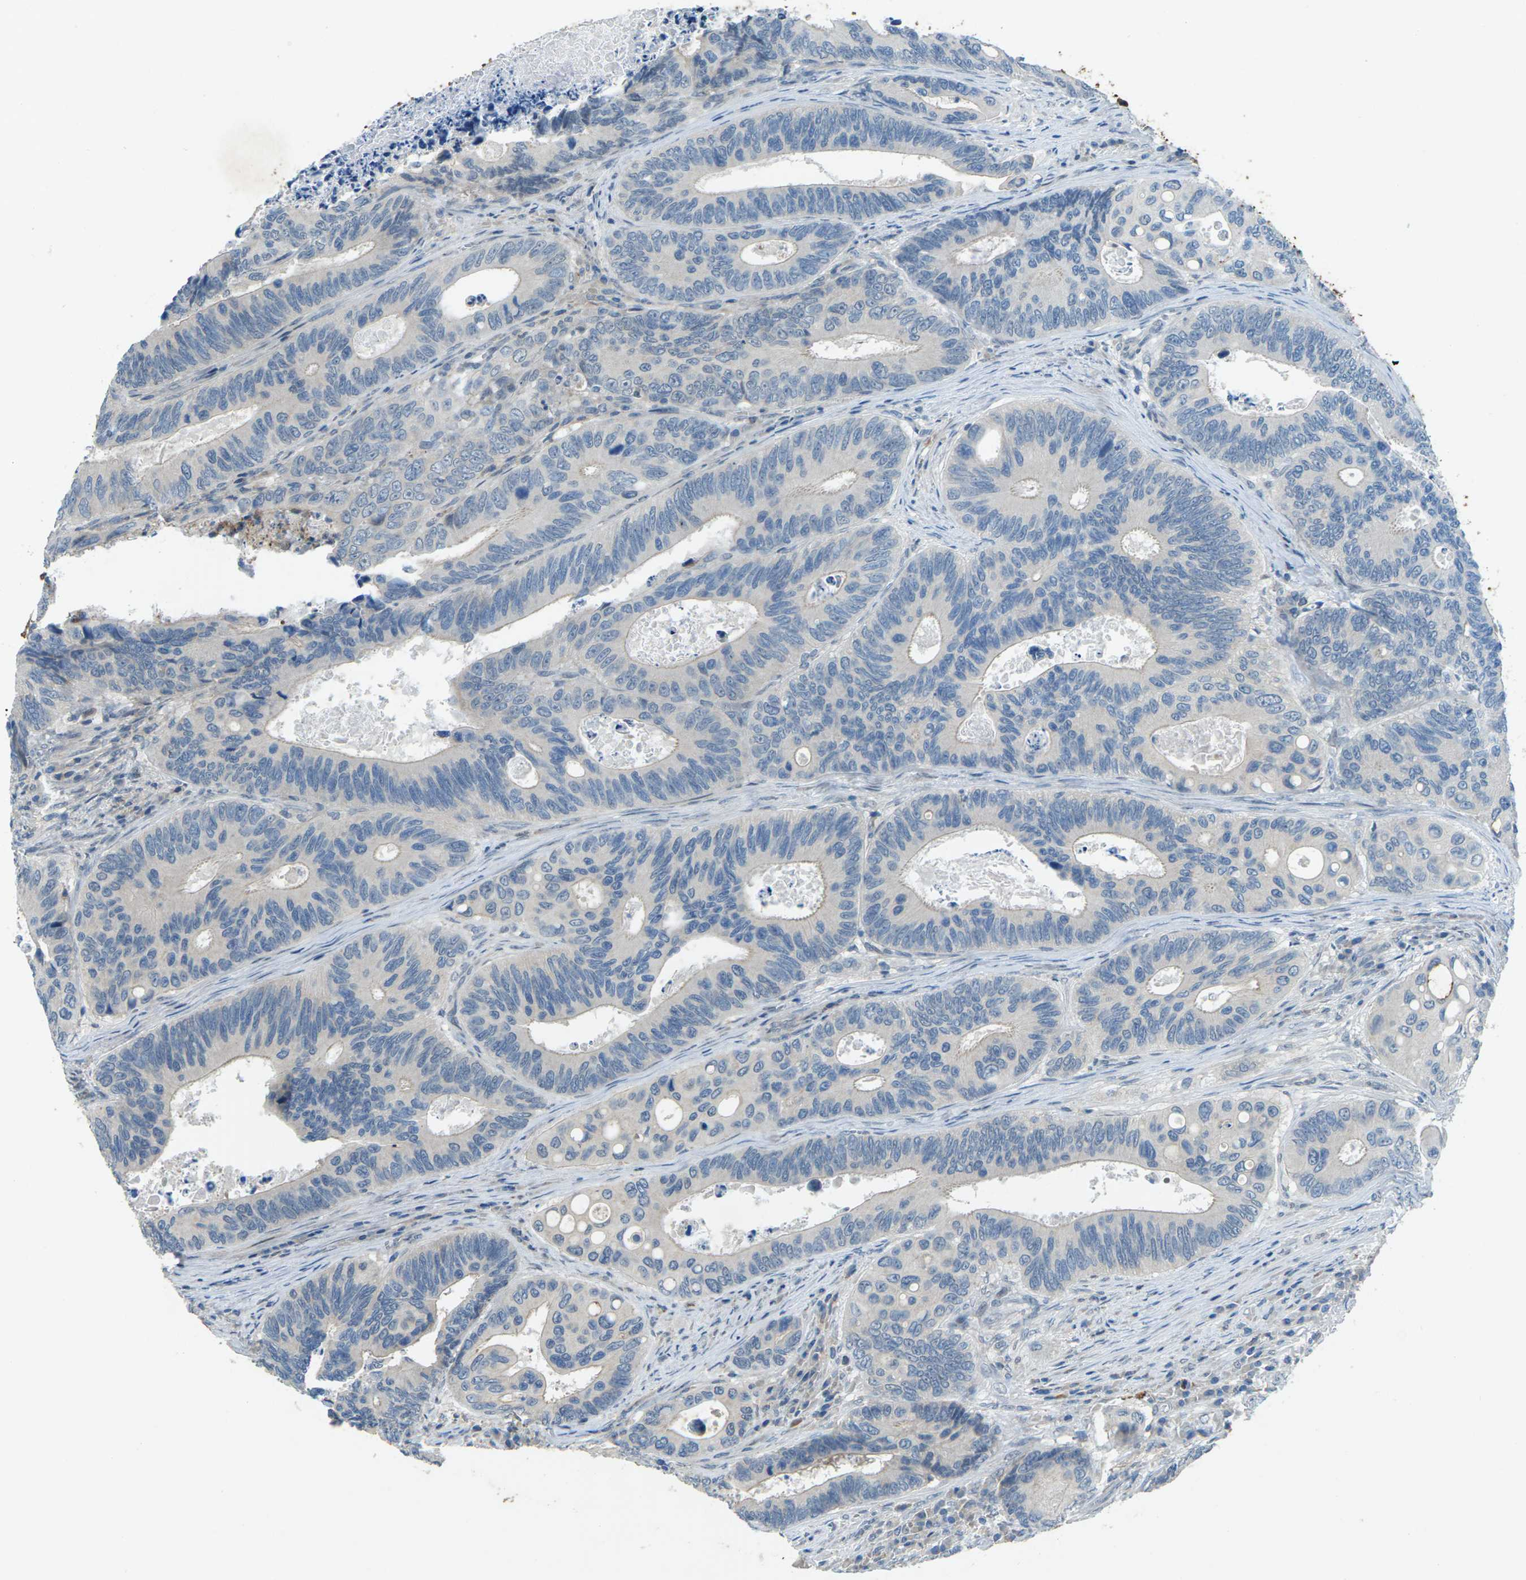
{"staining": {"intensity": "negative", "quantity": "none", "location": "none"}, "tissue": "colorectal cancer", "cell_type": "Tumor cells", "image_type": "cancer", "snomed": [{"axis": "morphology", "description": "Inflammation, NOS"}, {"axis": "morphology", "description": "Adenocarcinoma, NOS"}, {"axis": "topography", "description": "Colon"}], "caption": "DAB immunohistochemical staining of human colorectal adenocarcinoma displays no significant staining in tumor cells.", "gene": "SIGLEC14", "patient": {"sex": "male", "age": 72}}